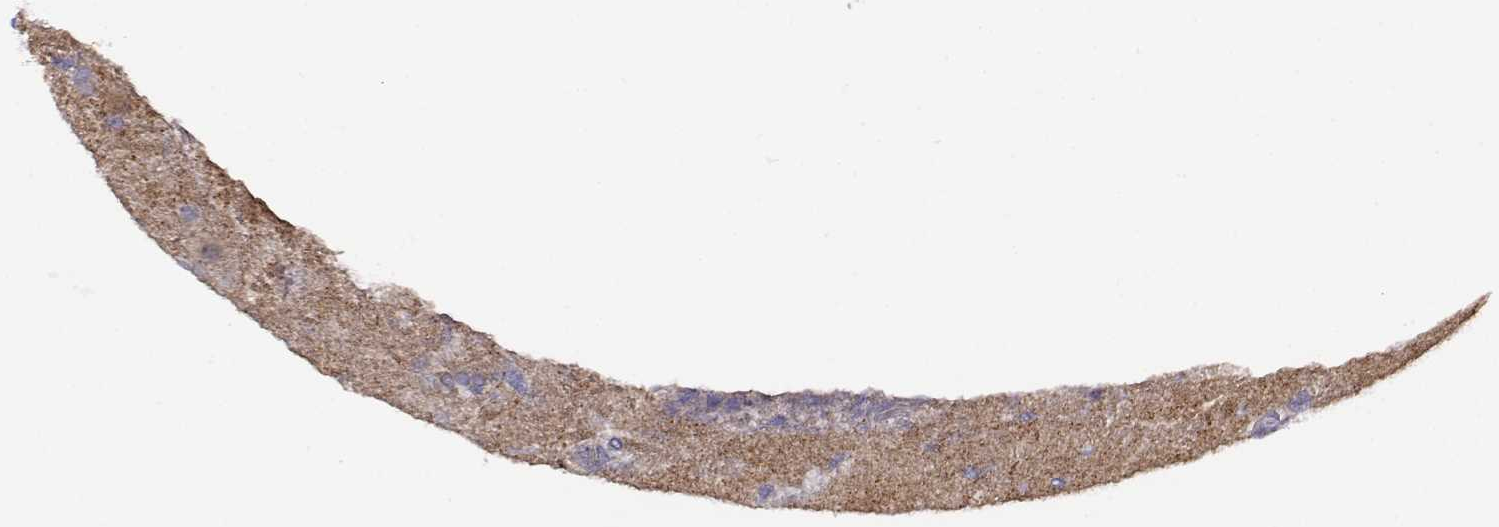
{"staining": {"intensity": "negative", "quantity": "none", "location": "none"}, "tissue": "glioma", "cell_type": "Tumor cells", "image_type": "cancer", "snomed": [{"axis": "morphology", "description": "Glioma, malignant, High grade"}, {"axis": "topography", "description": "Brain"}], "caption": "The photomicrograph exhibits no significant staining in tumor cells of malignant glioma (high-grade).", "gene": "VGF", "patient": {"sex": "female", "age": 71}}